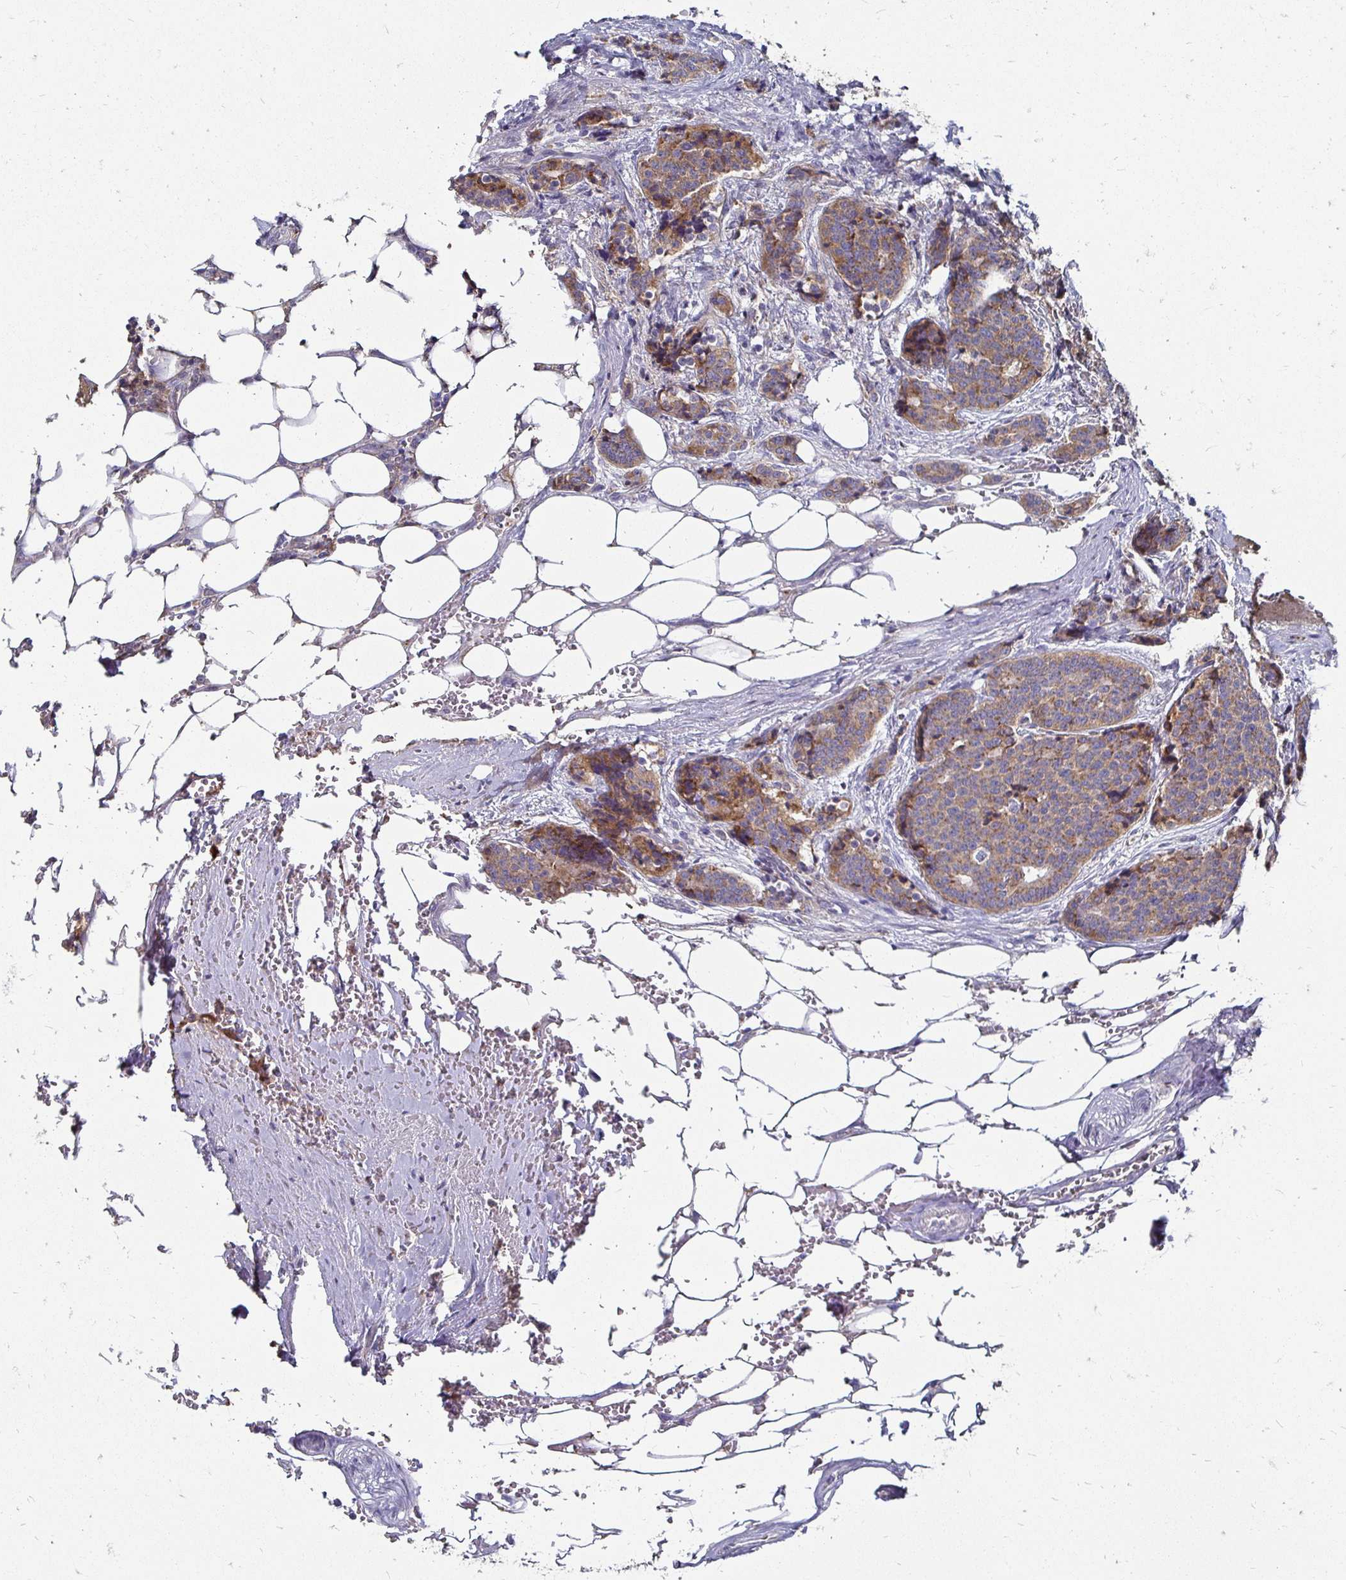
{"staining": {"intensity": "moderate", "quantity": ">75%", "location": "cytoplasmic/membranous"}, "tissue": "carcinoid", "cell_type": "Tumor cells", "image_type": "cancer", "snomed": [{"axis": "morphology", "description": "Carcinoid, malignant, NOS"}, {"axis": "topography", "description": "Small intestine"}], "caption": "DAB immunohistochemical staining of human malignant carcinoid shows moderate cytoplasmic/membranous protein staining in approximately >75% of tumor cells.", "gene": "NCSTN", "patient": {"sex": "female", "age": 73}}